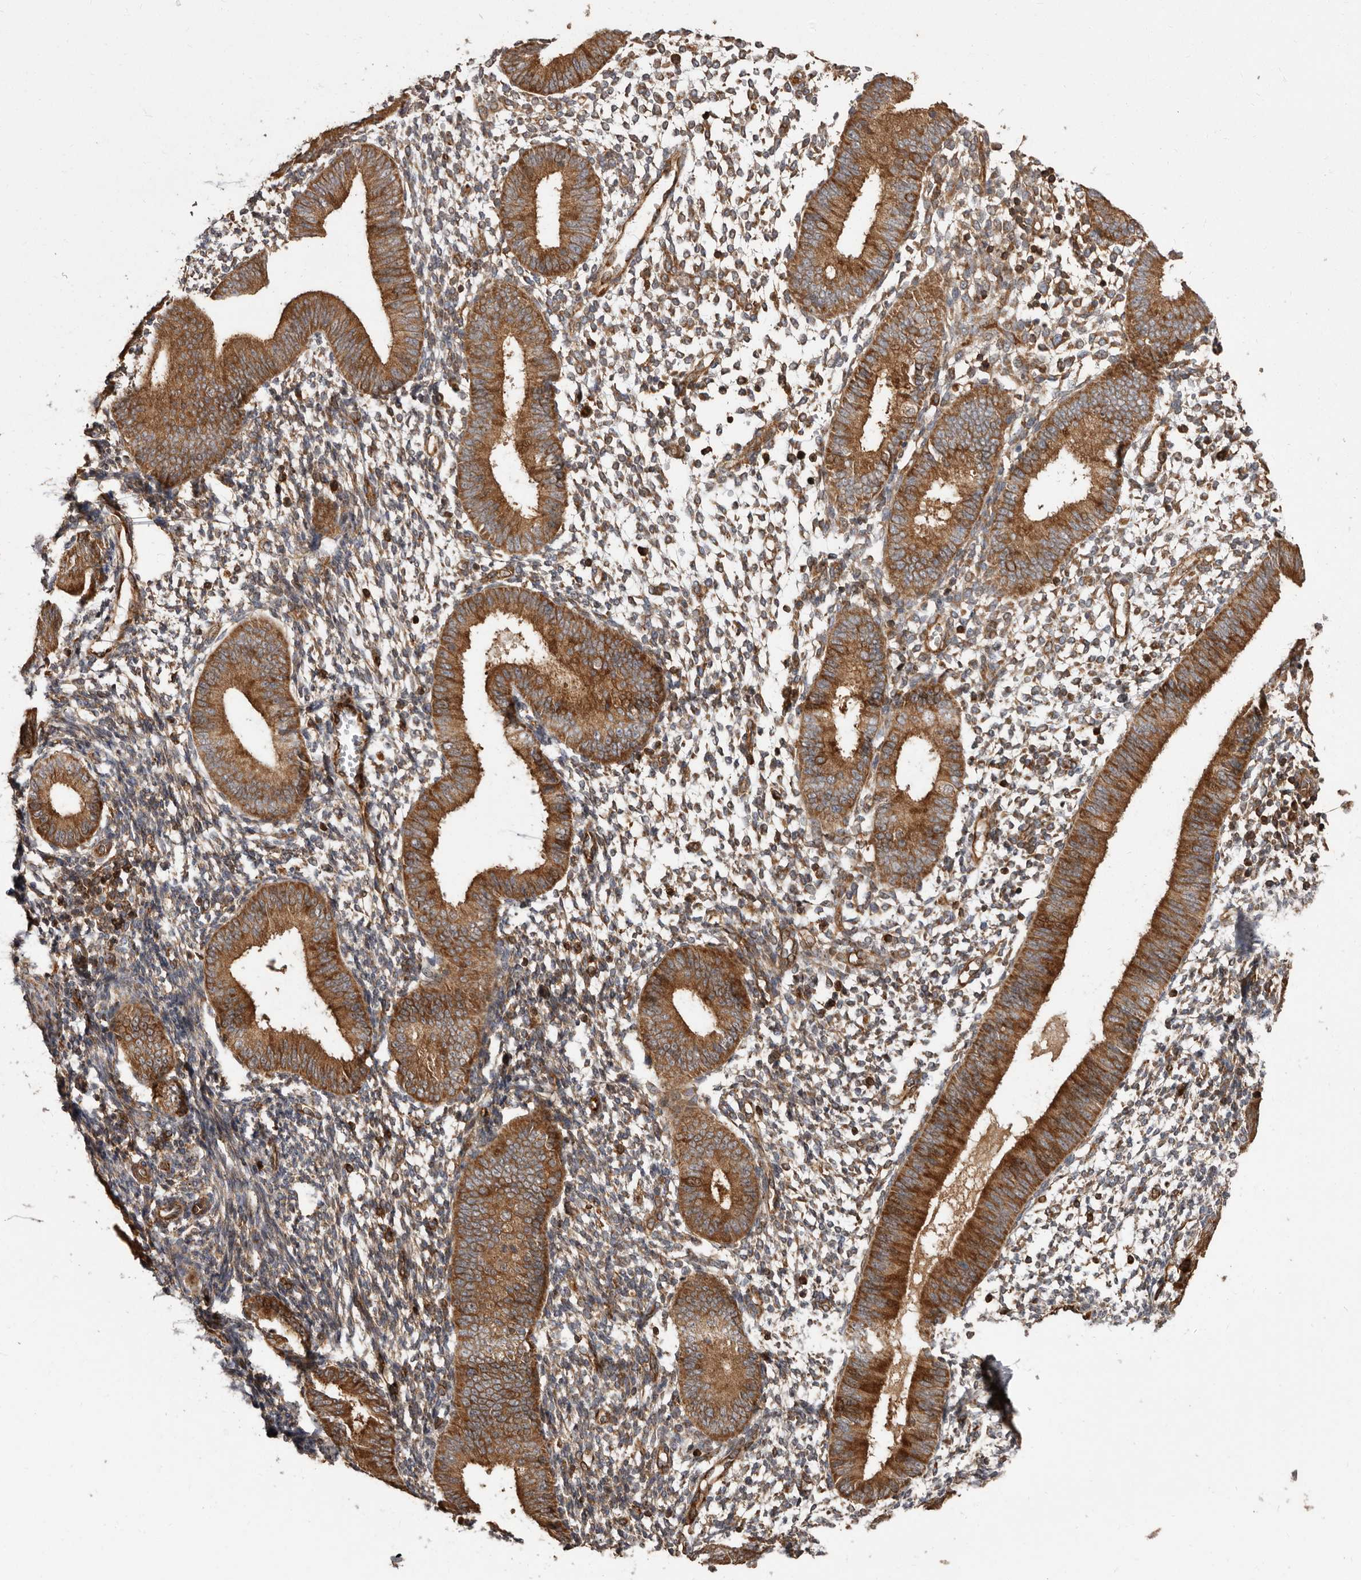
{"staining": {"intensity": "moderate", "quantity": "25%-75%", "location": "cytoplasmic/membranous"}, "tissue": "endometrium", "cell_type": "Cells in endometrial stroma", "image_type": "normal", "snomed": [{"axis": "morphology", "description": "Normal tissue, NOS"}, {"axis": "topography", "description": "Uterus"}, {"axis": "topography", "description": "Endometrium"}], "caption": "This micrograph demonstrates normal endometrium stained with immunohistochemistry to label a protein in brown. The cytoplasmic/membranous of cells in endometrial stroma show moderate positivity for the protein. Nuclei are counter-stained blue.", "gene": "FLAD1", "patient": {"sex": "female", "age": 48}}